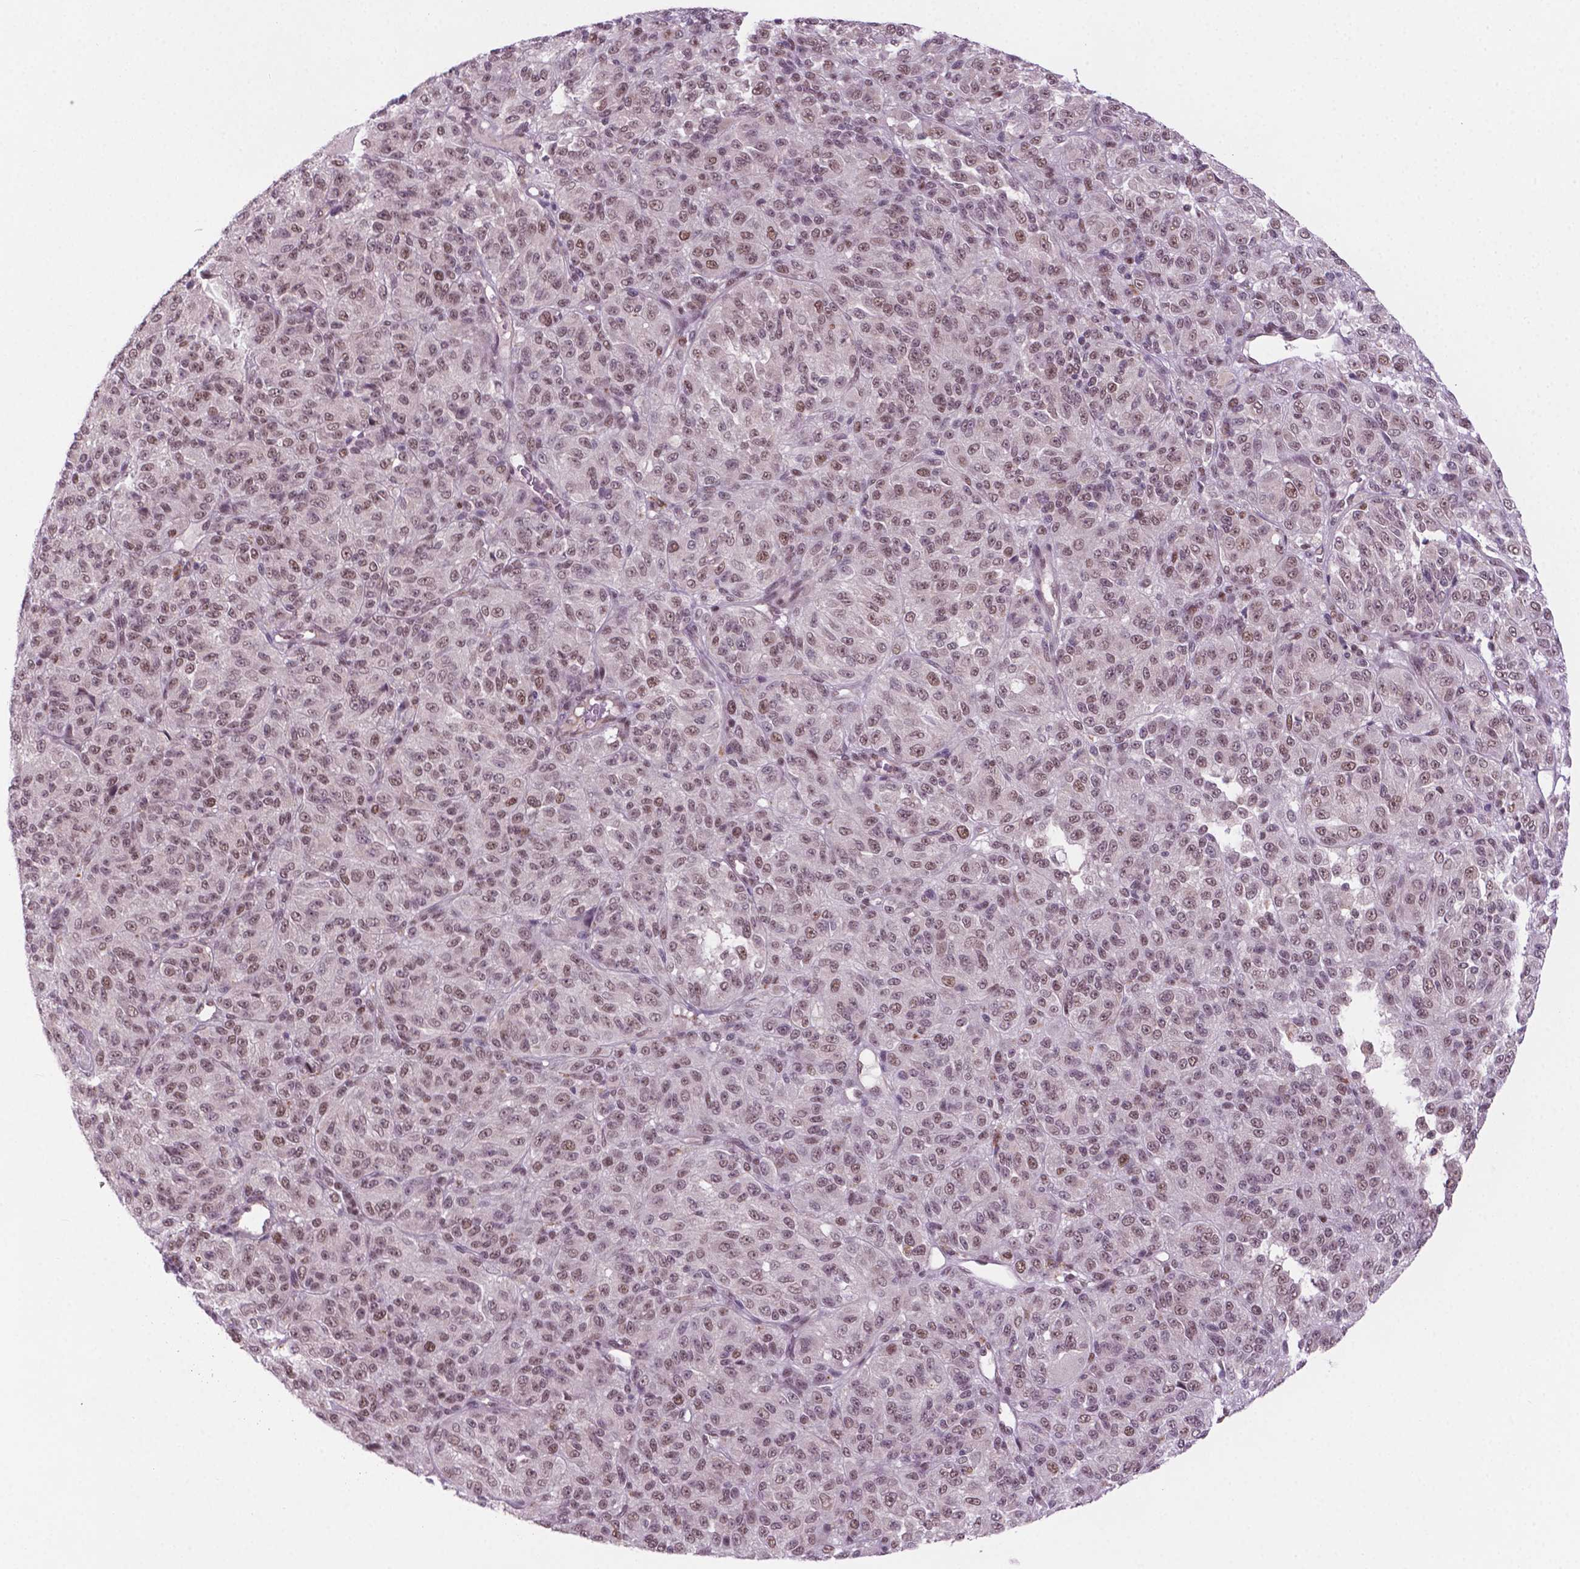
{"staining": {"intensity": "weak", "quantity": "25%-75%", "location": "nuclear"}, "tissue": "melanoma", "cell_type": "Tumor cells", "image_type": "cancer", "snomed": [{"axis": "morphology", "description": "Malignant melanoma, Metastatic site"}, {"axis": "topography", "description": "Brain"}], "caption": "This histopathology image shows immunohistochemistry (IHC) staining of melanoma, with low weak nuclear staining in approximately 25%-75% of tumor cells.", "gene": "PHAX", "patient": {"sex": "female", "age": 56}}